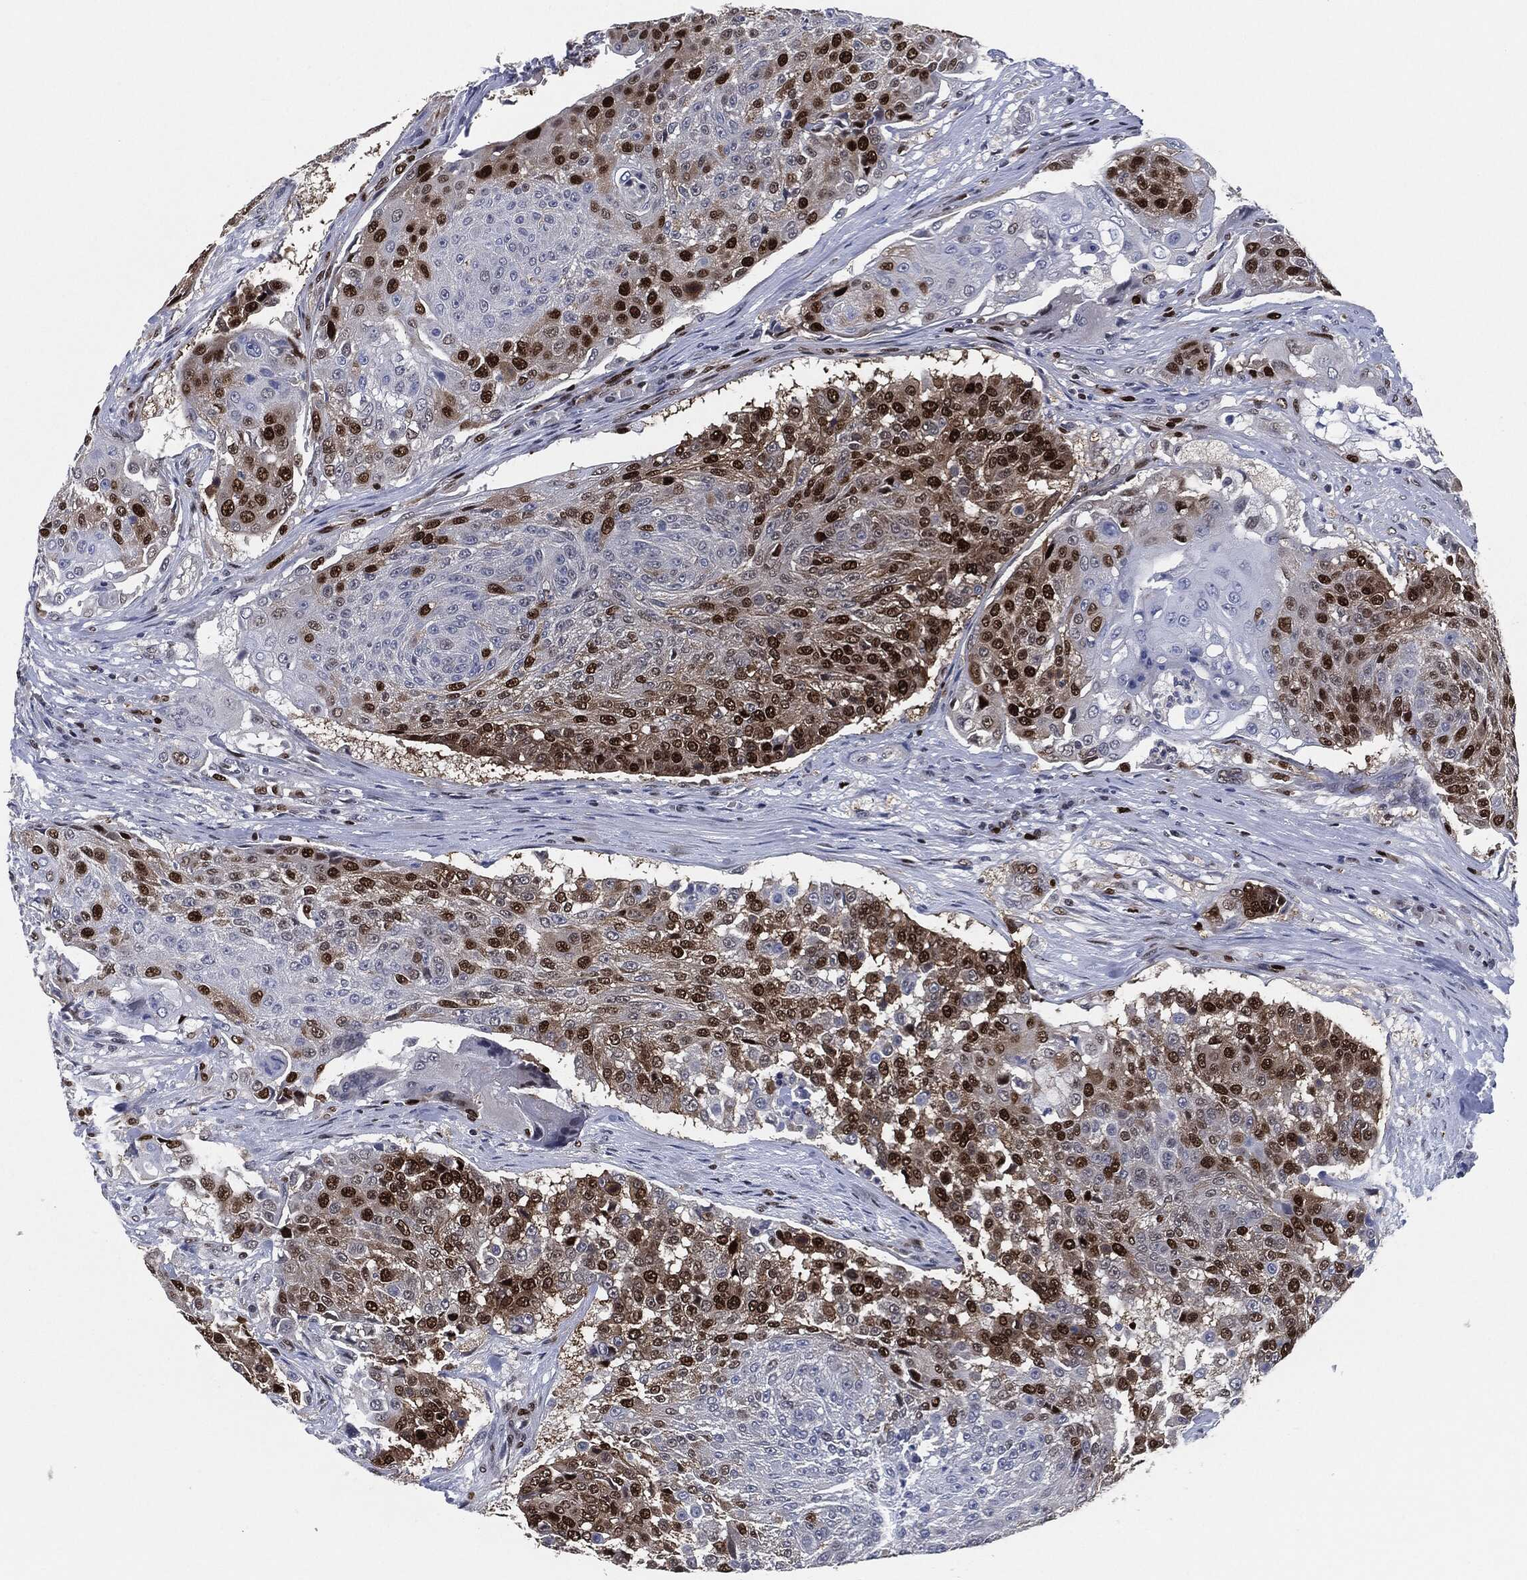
{"staining": {"intensity": "strong", "quantity": ">75%", "location": "nuclear"}, "tissue": "urothelial cancer", "cell_type": "Tumor cells", "image_type": "cancer", "snomed": [{"axis": "morphology", "description": "Urothelial carcinoma, High grade"}, {"axis": "topography", "description": "Urinary bladder"}], "caption": "A high amount of strong nuclear staining is present in approximately >75% of tumor cells in urothelial carcinoma (high-grade) tissue.", "gene": "PCNA", "patient": {"sex": "female", "age": 63}}